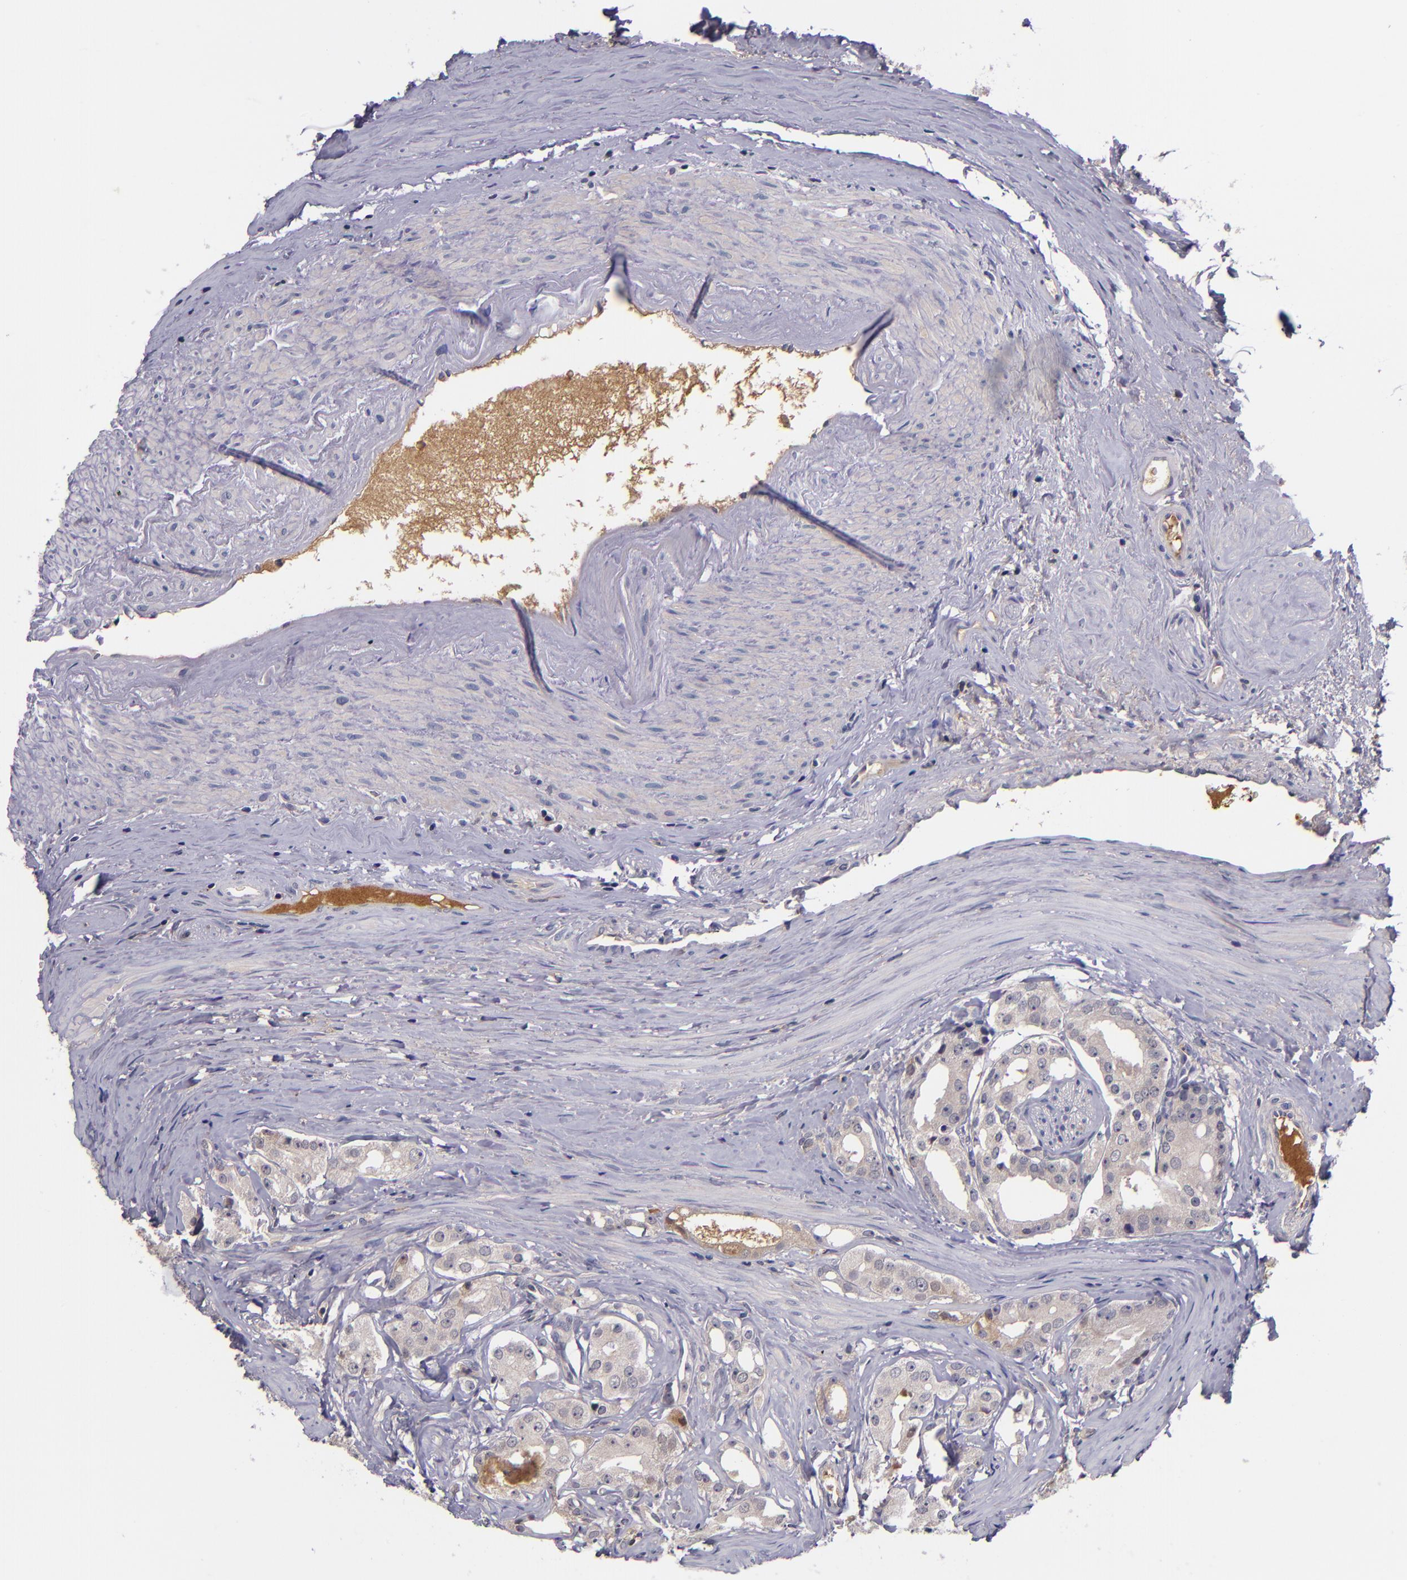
{"staining": {"intensity": "moderate", "quantity": ">75%", "location": "cytoplasmic/membranous"}, "tissue": "prostate cancer", "cell_type": "Tumor cells", "image_type": "cancer", "snomed": [{"axis": "morphology", "description": "Adenocarcinoma, High grade"}, {"axis": "topography", "description": "Prostate"}], "caption": "Immunohistochemistry (IHC) (DAB) staining of human prostate cancer exhibits moderate cytoplasmic/membranous protein staining in approximately >75% of tumor cells.", "gene": "RBP4", "patient": {"sex": "male", "age": 68}}